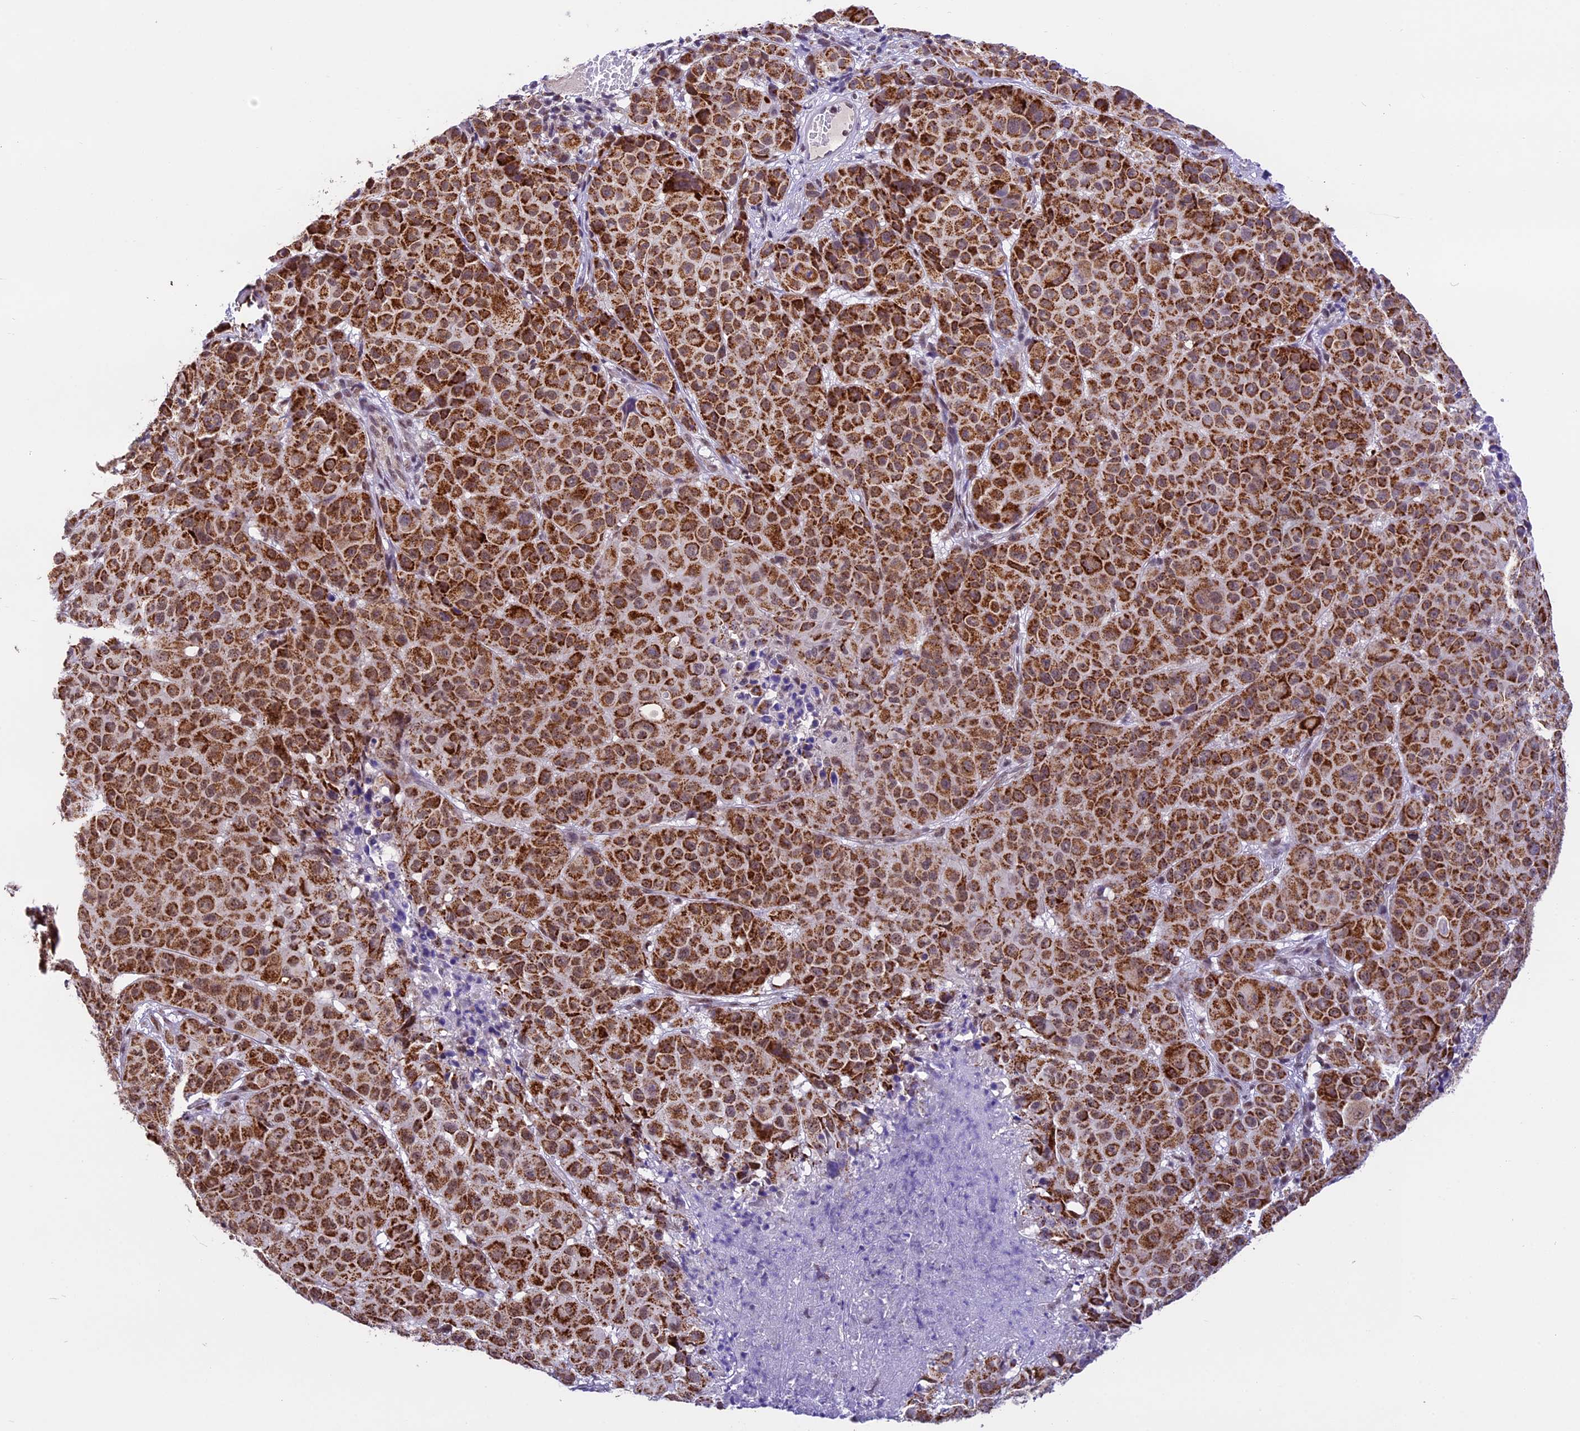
{"staining": {"intensity": "strong", "quantity": ">75%", "location": "cytoplasmic/membranous"}, "tissue": "melanoma", "cell_type": "Tumor cells", "image_type": "cancer", "snomed": [{"axis": "morphology", "description": "Malignant melanoma, NOS"}, {"axis": "topography", "description": "Skin"}], "caption": "This image displays melanoma stained with immunohistochemistry (IHC) to label a protein in brown. The cytoplasmic/membranous of tumor cells show strong positivity for the protein. Nuclei are counter-stained blue.", "gene": "CARS2", "patient": {"sex": "male", "age": 73}}